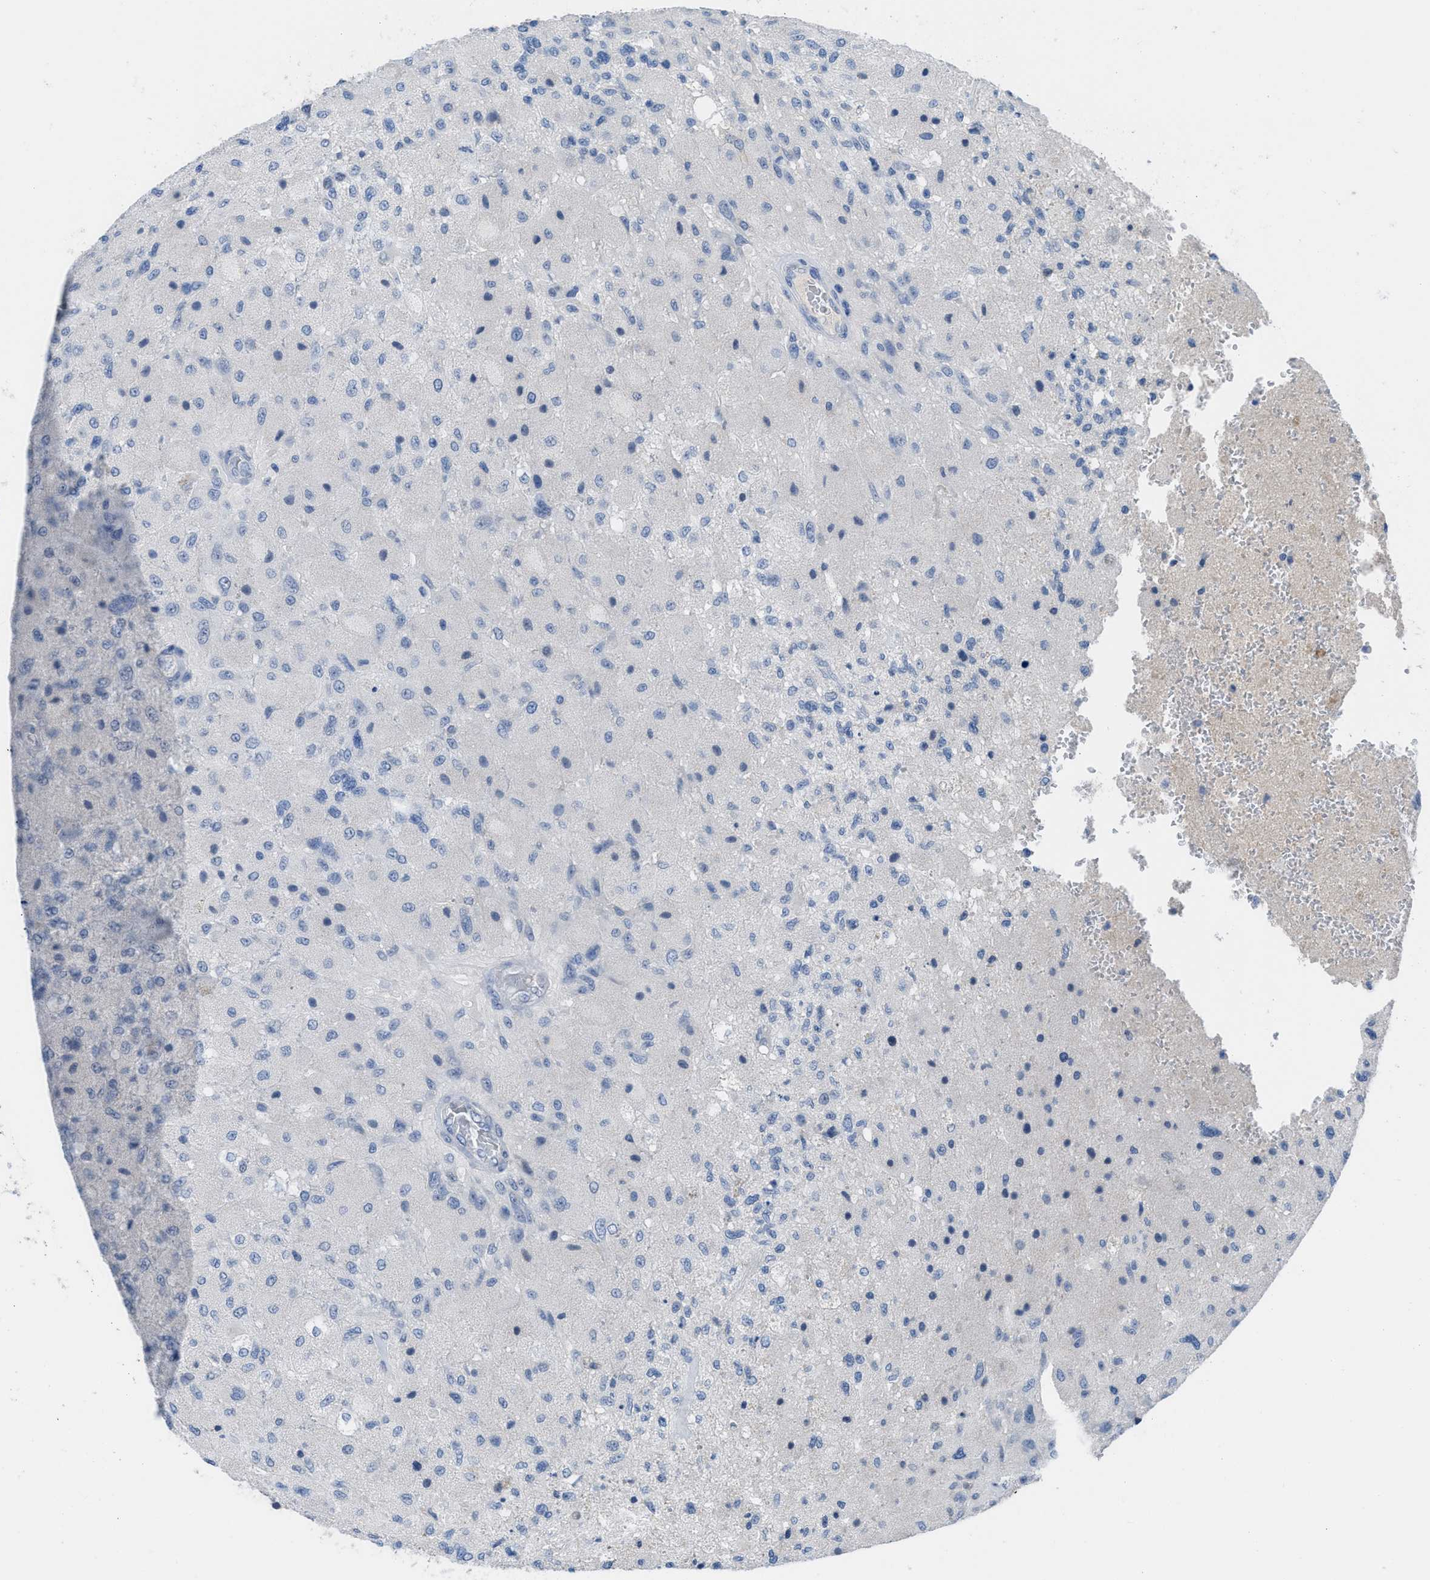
{"staining": {"intensity": "negative", "quantity": "none", "location": "none"}, "tissue": "glioma", "cell_type": "Tumor cells", "image_type": "cancer", "snomed": [{"axis": "morphology", "description": "Normal tissue, NOS"}, {"axis": "morphology", "description": "Glioma, malignant, High grade"}, {"axis": "topography", "description": "Cerebral cortex"}], "caption": "There is no significant expression in tumor cells of glioma.", "gene": "HPX", "patient": {"sex": "male", "age": 77}}